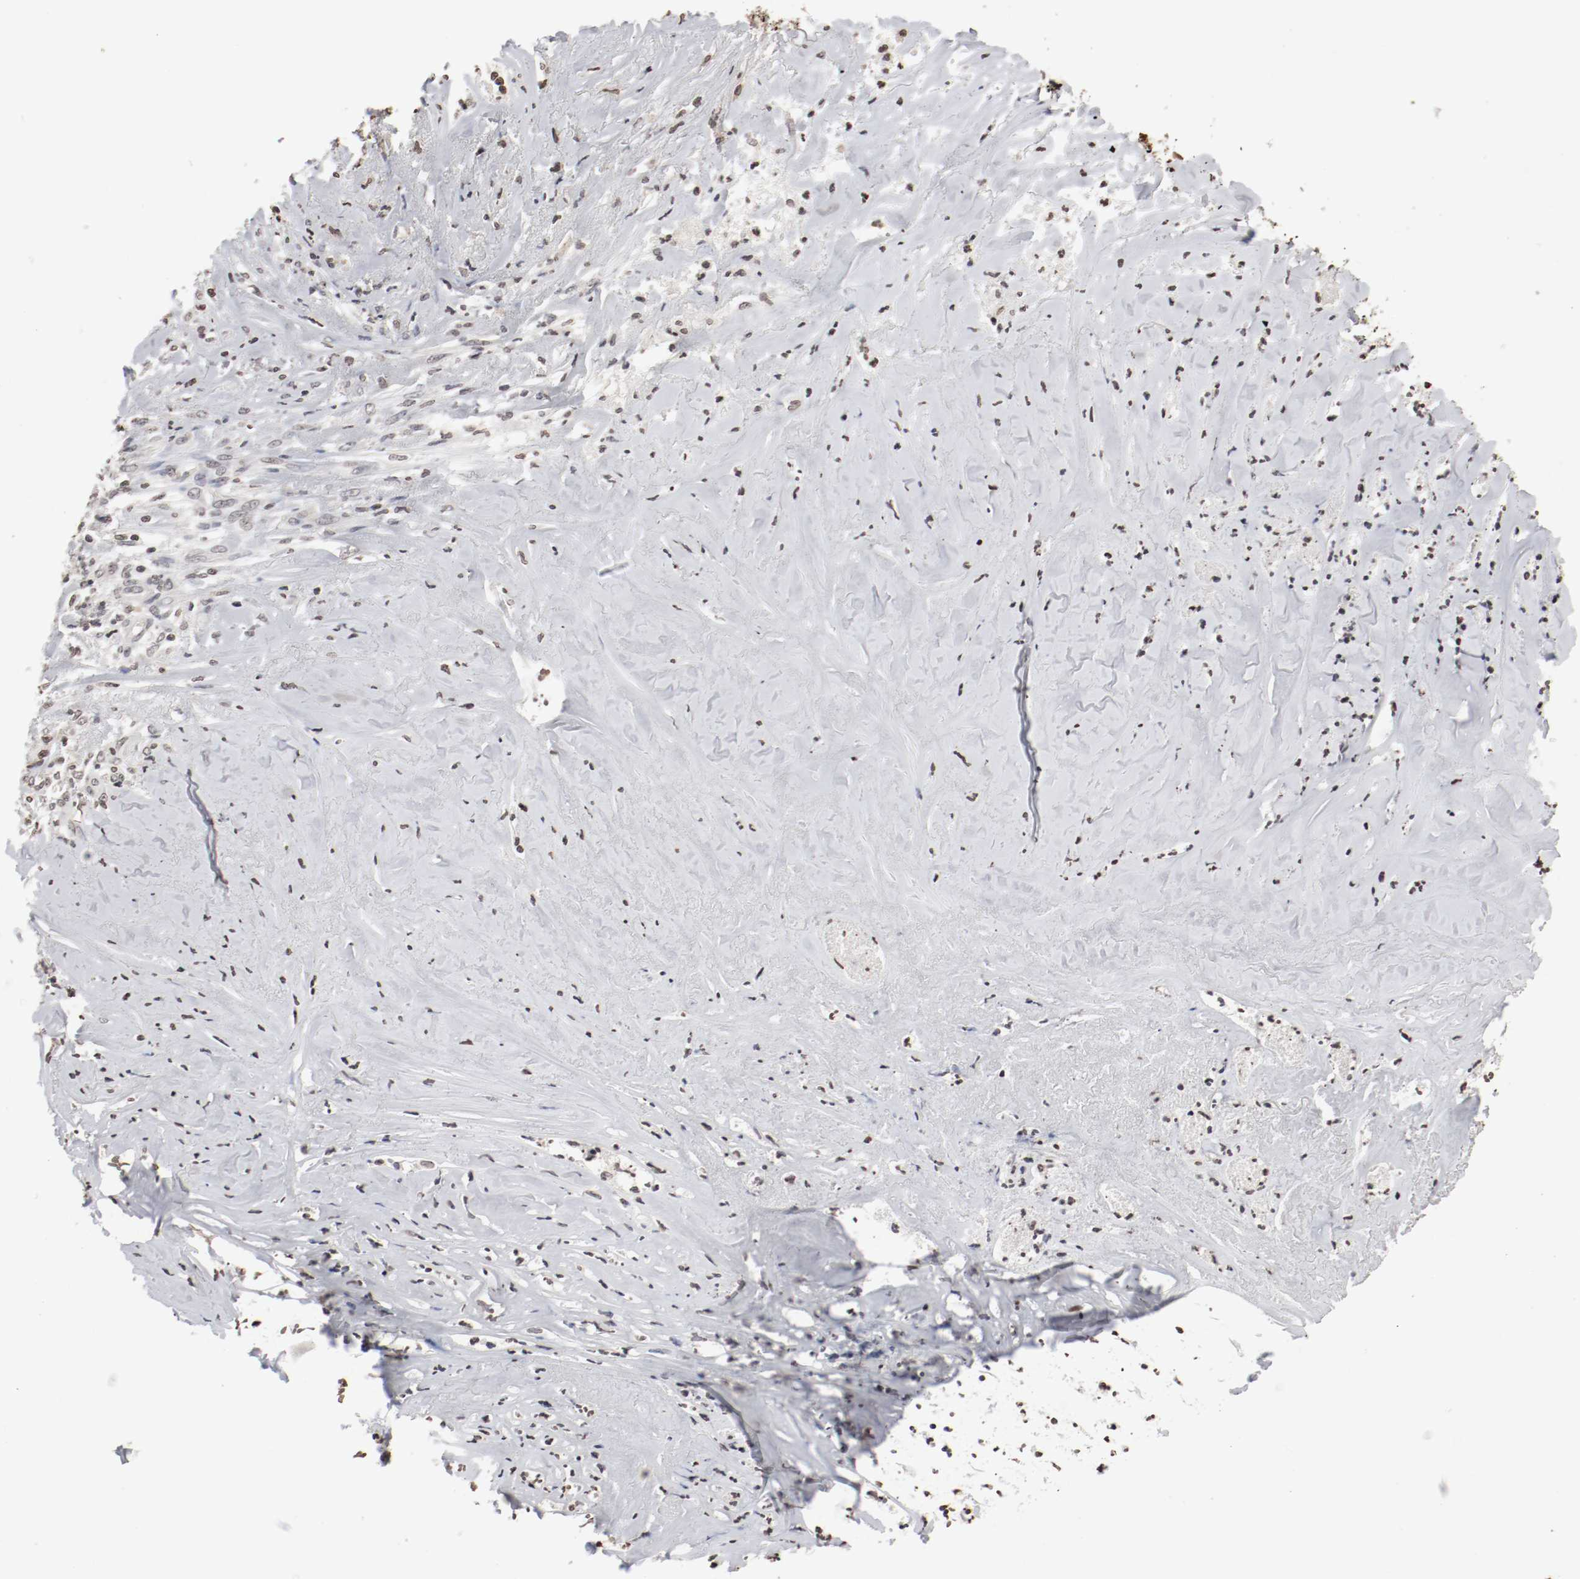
{"staining": {"intensity": "moderate", "quantity": ">75%", "location": "cytoplasmic/membranous"}, "tissue": "liver cancer", "cell_type": "Tumor cells", "image_type": "cancer", "snomed": [{"axis": "morphology", "description": "Cholangiocarcinoma"}, {"axis": "topography", "description": "Liver"}], "caption": "Protein expression analysis of liver cancer (cholangiocarcinoma) reveals moderate cytoplasmic/membranous expression in about >75% of tumor cells. The protein of interest is stained brown, and the nuclei are stained in blue (DAB (3,3'-diaminobenzidine) IHC with brightfield microscopy, high magnification).", "gene": "WASL", "patient": {"sex": "female", "age": 67}}